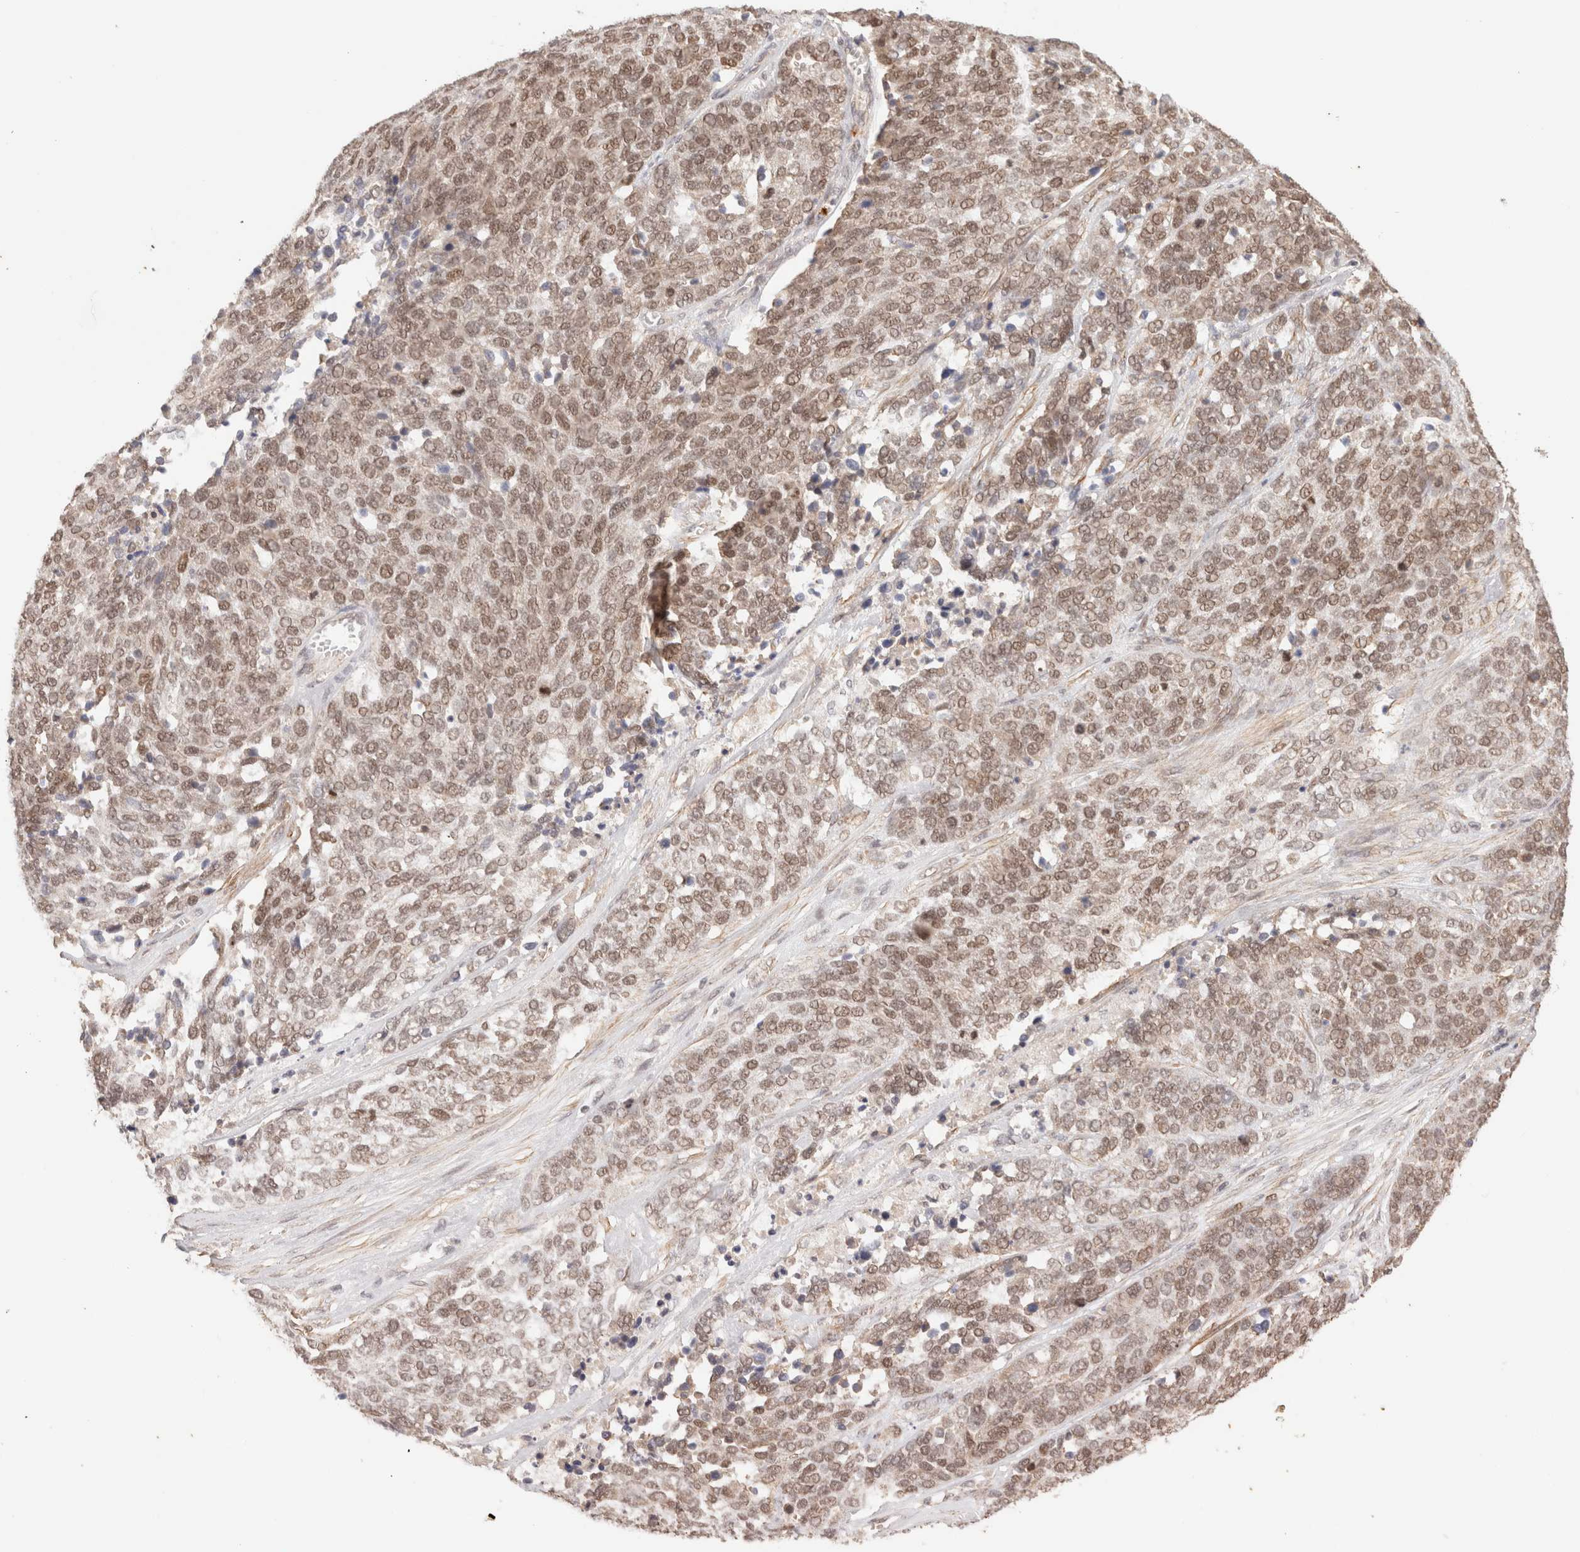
{"staining": {"intensity": "moderate", "quantity": ">75%", "location": "nuclear"}, "tissue": "ovarian cancer", "cell_type": "Tumor cells", "image_type": "cancer", "snomed": [{"axis": "morphology", "description": "Cystadenocarcinoma, serous, NOS"}, {"axis": "topography", "description": "Ovary"}], "caption": "This histopathology image exhibits ovarian cancer (serous cystadenocarcinoma) stained with immunohistochemistry to label a protein in brown. The nuclear of tumor cells show moderate positivity for the protein. Nuclei are counter-stained blue.", "gene": "BRPF3", "patient": {"sex": "female", "age": 44}}